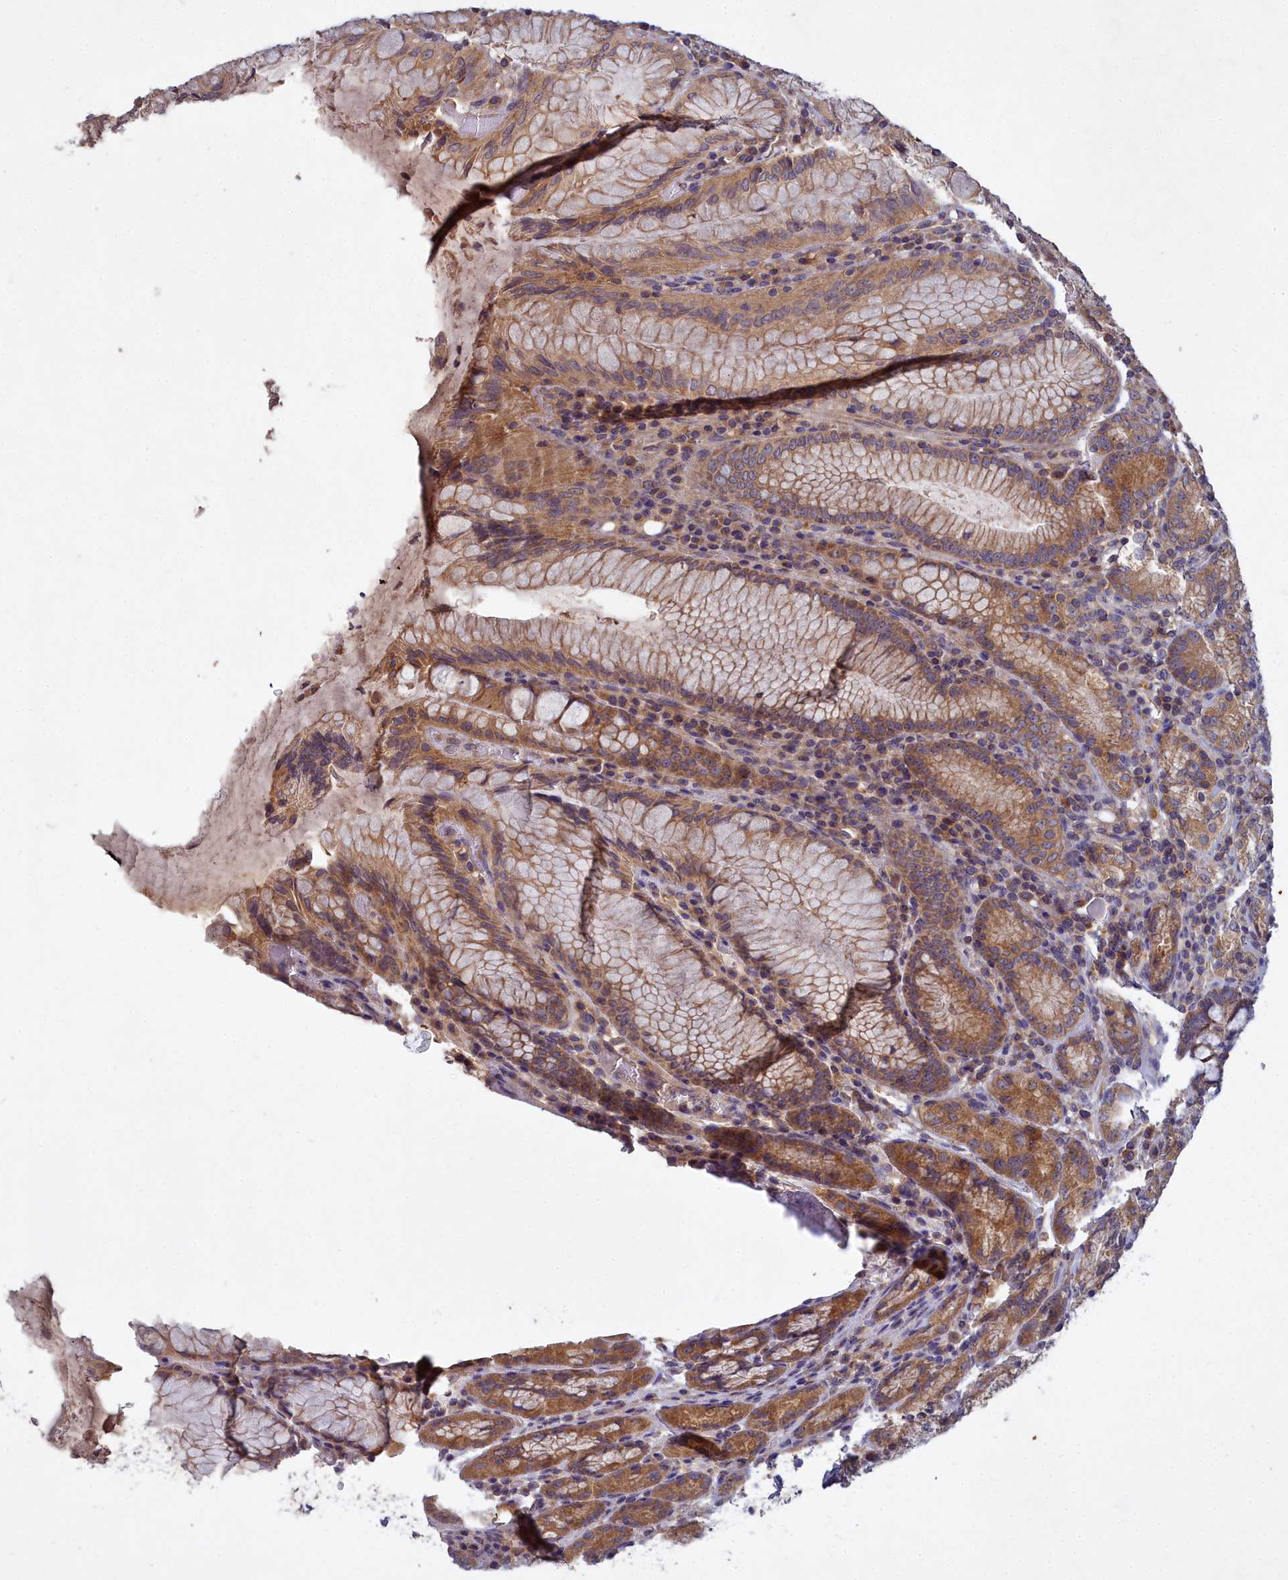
{"staining": {"intensity": "moderate", "quantity": ">75%", "location": "cytoplasmic/membranous"}, "tissue": "stomach", "cell_type": "Glandular cells", "image_type": "normal", "snomed": [{"axis": "morphology", "description": "Normal tissue, NOS"}, {"axis": "topography", "description": "Stomach, upper"}, {"axis": "topography", "description": "Stomach, lower"}], "caption": "A photomicrograph showing moderate cytoplasmic/membranous positivity in about >75% of glandular cells in unremarkable stomach, as visualized by brown immunohistochemical staining.", "gene": "CCDC167", "patient": {"sex": "female", "age": 76}}